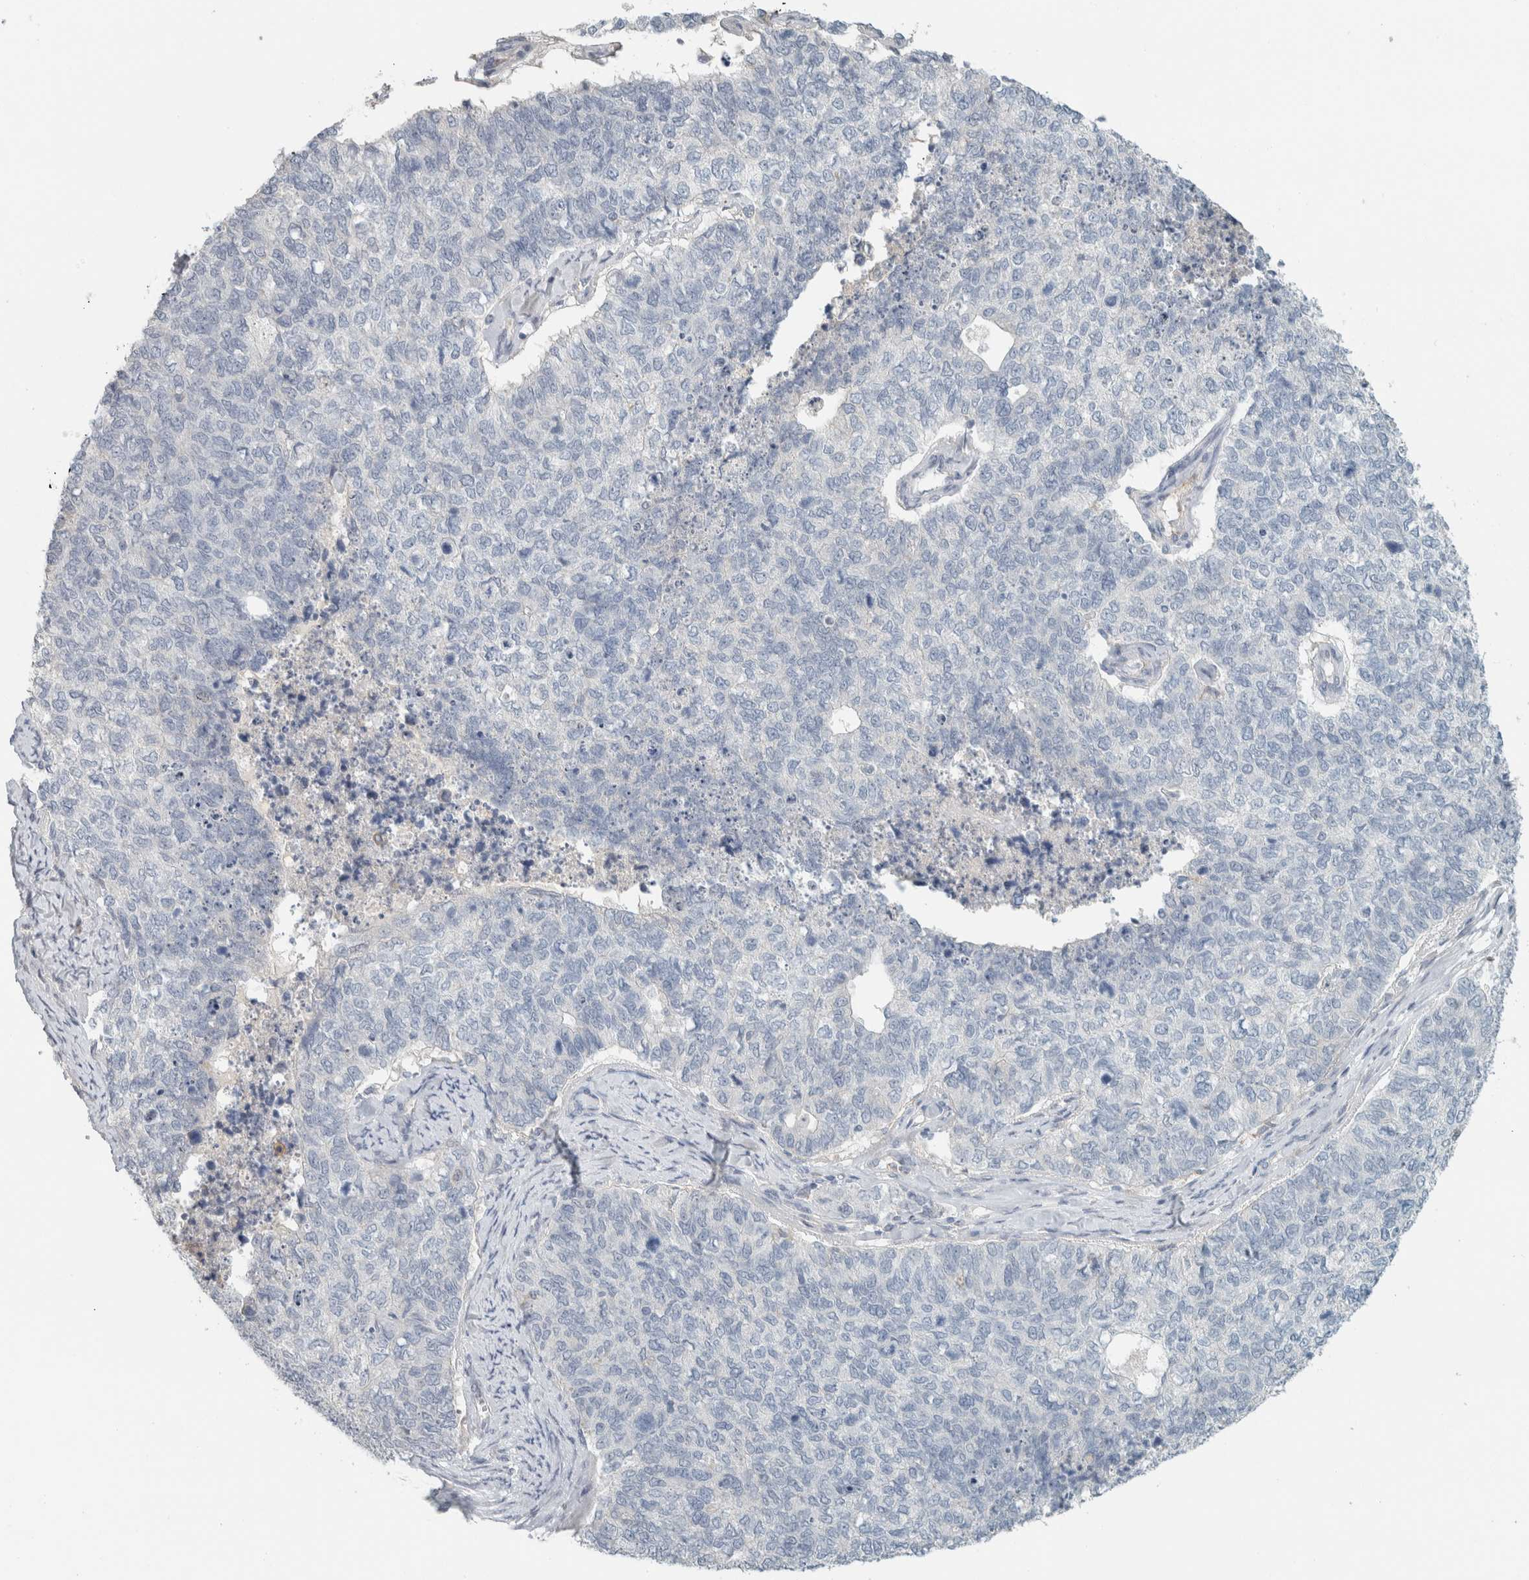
{"staining": {"intensity": "negative", "quantity": "none", "location": "none"}, "tissue": "cervical cancer", "cell_type": "Tumor cells", "image_type": "cancer", "snomed": [{"axis": "morphology", "description": "Squamous cell carcinoma, NOS"}, {"axis": "topography", "description": "Cervix"}], "caption": "An IHC photomicrograph of squamous cell carcinoma (cervical) is shown. There is no staining in tumor cells of squamous cell carcinoma (cervical).", "gene": "SCIN", "patient": {"sex": "female", "age": 63}}